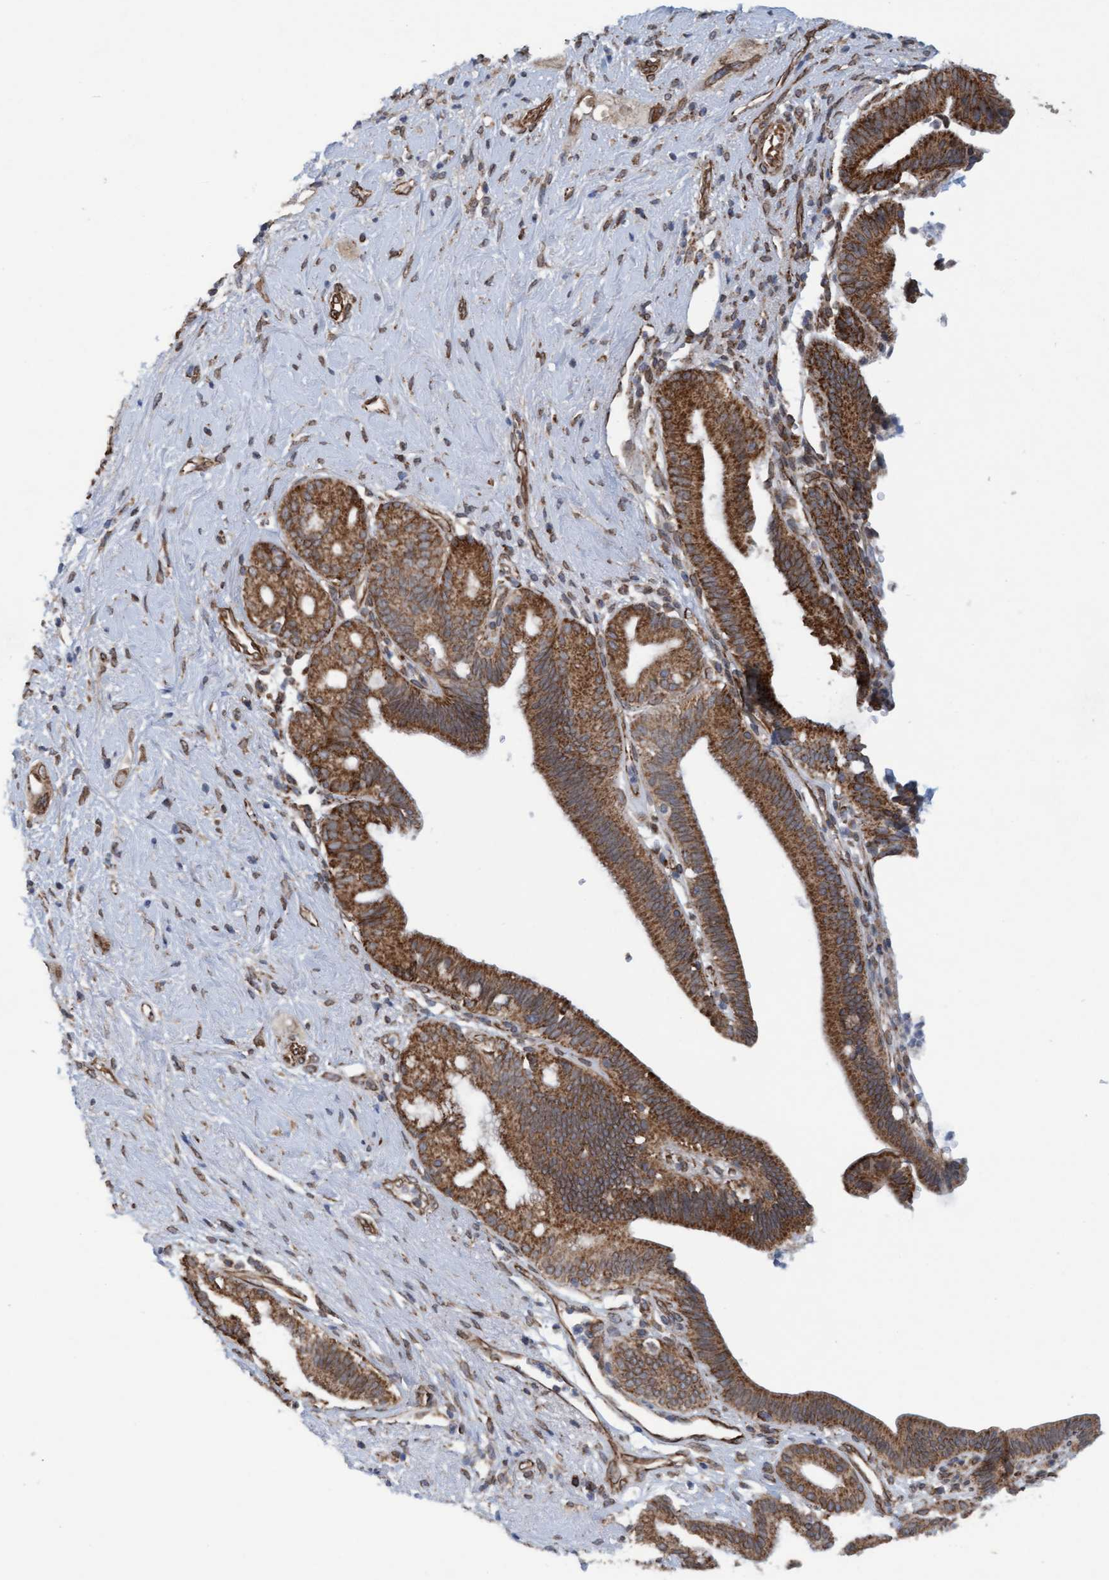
{"staining": {"intensity": "strong", "quantity": "25%-75%", "location": "cytoplasmic/membranous"}, "tissue": "pancreatic cancer", "cell_type": "Tumor cells", "image_type": "cancer", "snomed": [{"axis": "morphology", "description": "Adenocarcinoma, NOS"}, {"axis": "topography", "description": "Pancreas"}], "caption": "IHC histopathology image of neoplastic tissue: pancreatic cancer stained using IHC shows high levels of strong protein expression localized specifically in the cytoplasmic/membranous of tumor cells, appearing as a cytoplasmic/membranous brown color.", "gene": "MRPS23", "patient": {"sex": "male", "age": 59}}